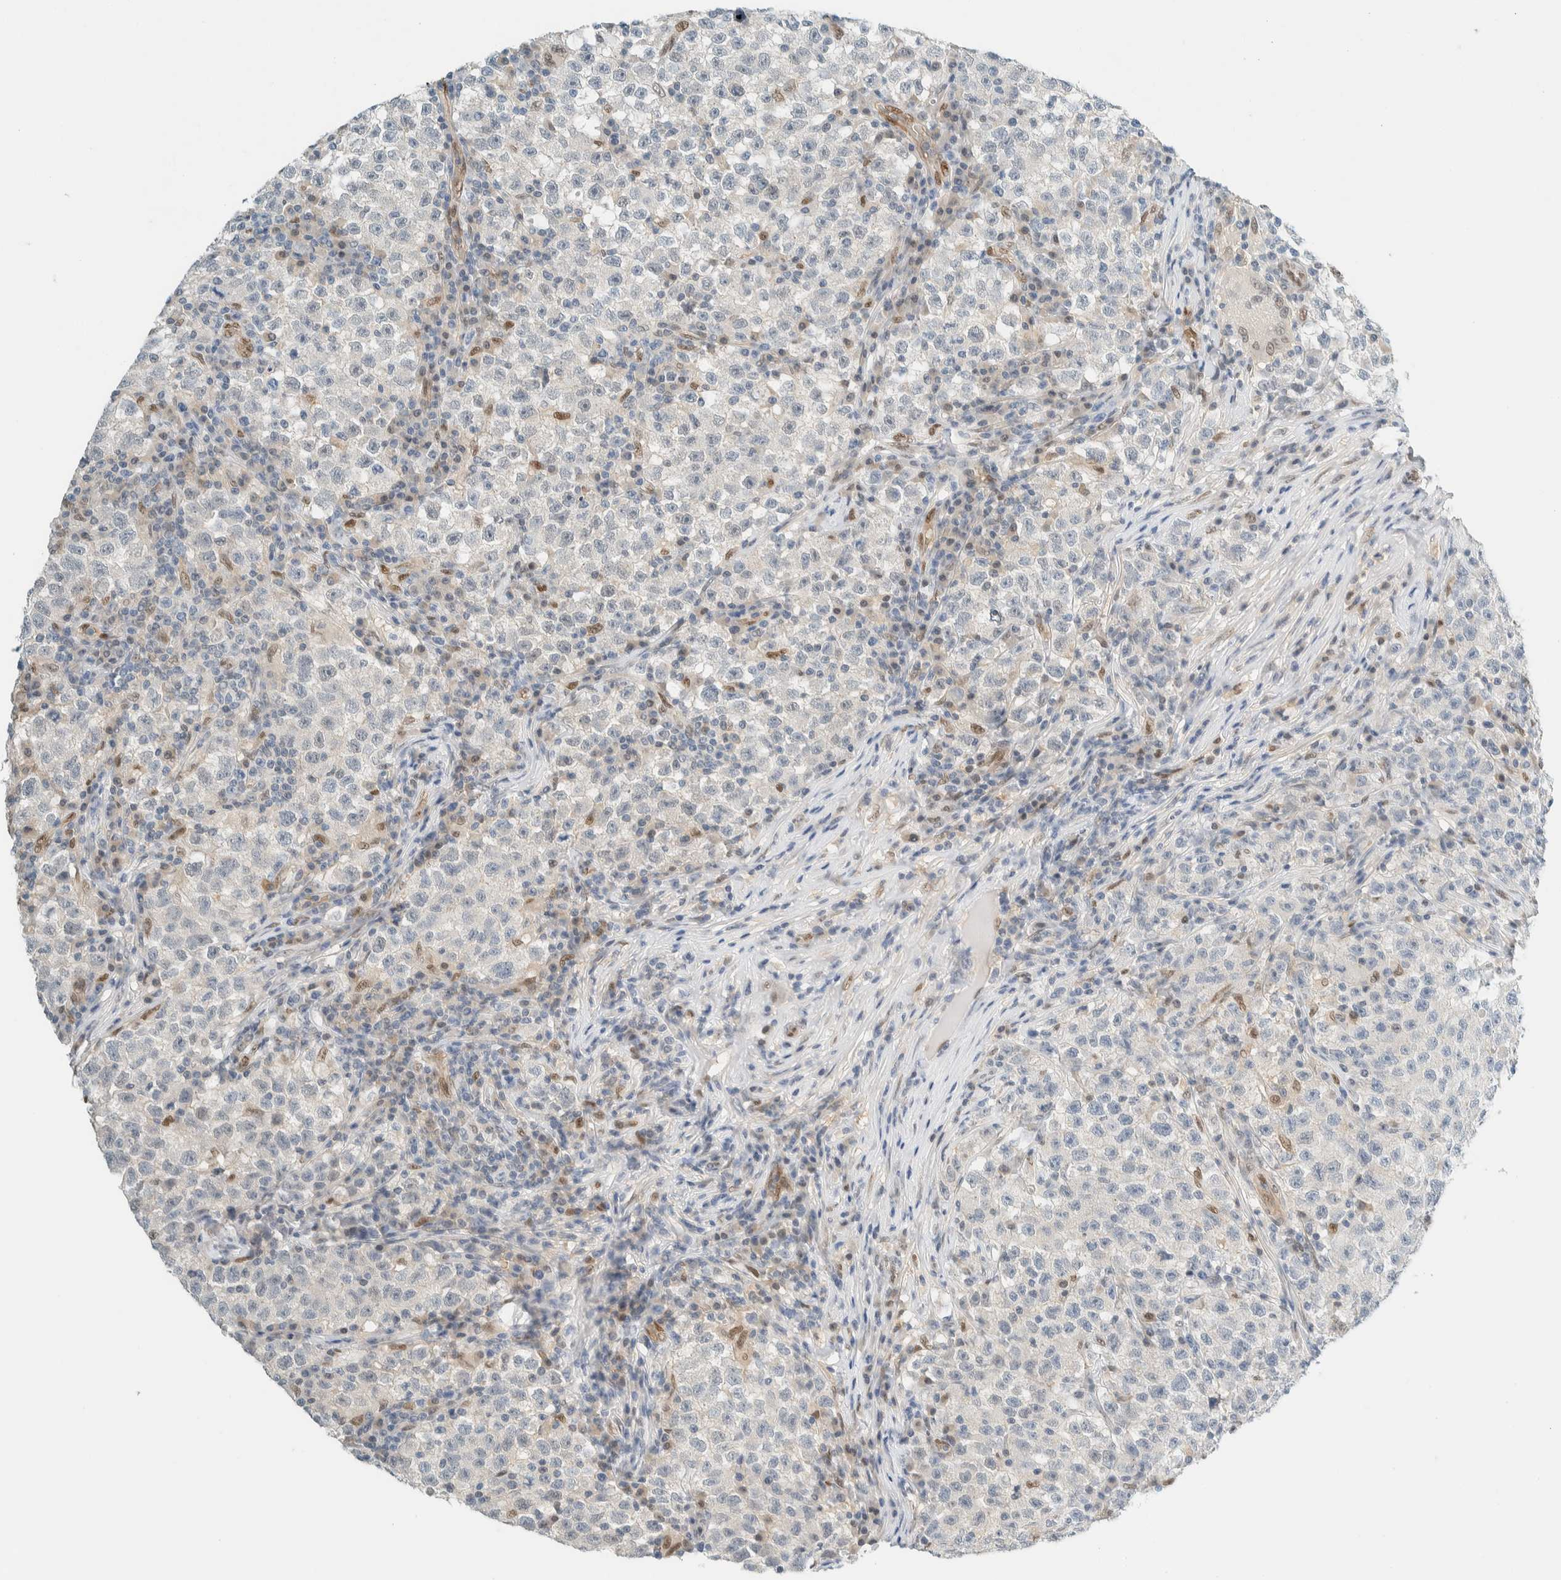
{"staining": {"intensity": "negative", "quantity": "none", "location": "none"}, "tissue": "testis cancer", "cell_type": "Tumor cells", "image_type": "cancer", "snomed": [{"axis": "morphology", "description": "Seminoma, NOS"}, {"axis": "topography", "description": "Testis"}], "caption": "The immunohistochemistry (IHC) image has no significant positivity in tumor cells of testis cancer tissue. (Brightfield microscopy of DAB IHC at high magnification).", "gene": "TSTD2", "patient": {"sex": "male", "age": 22}}